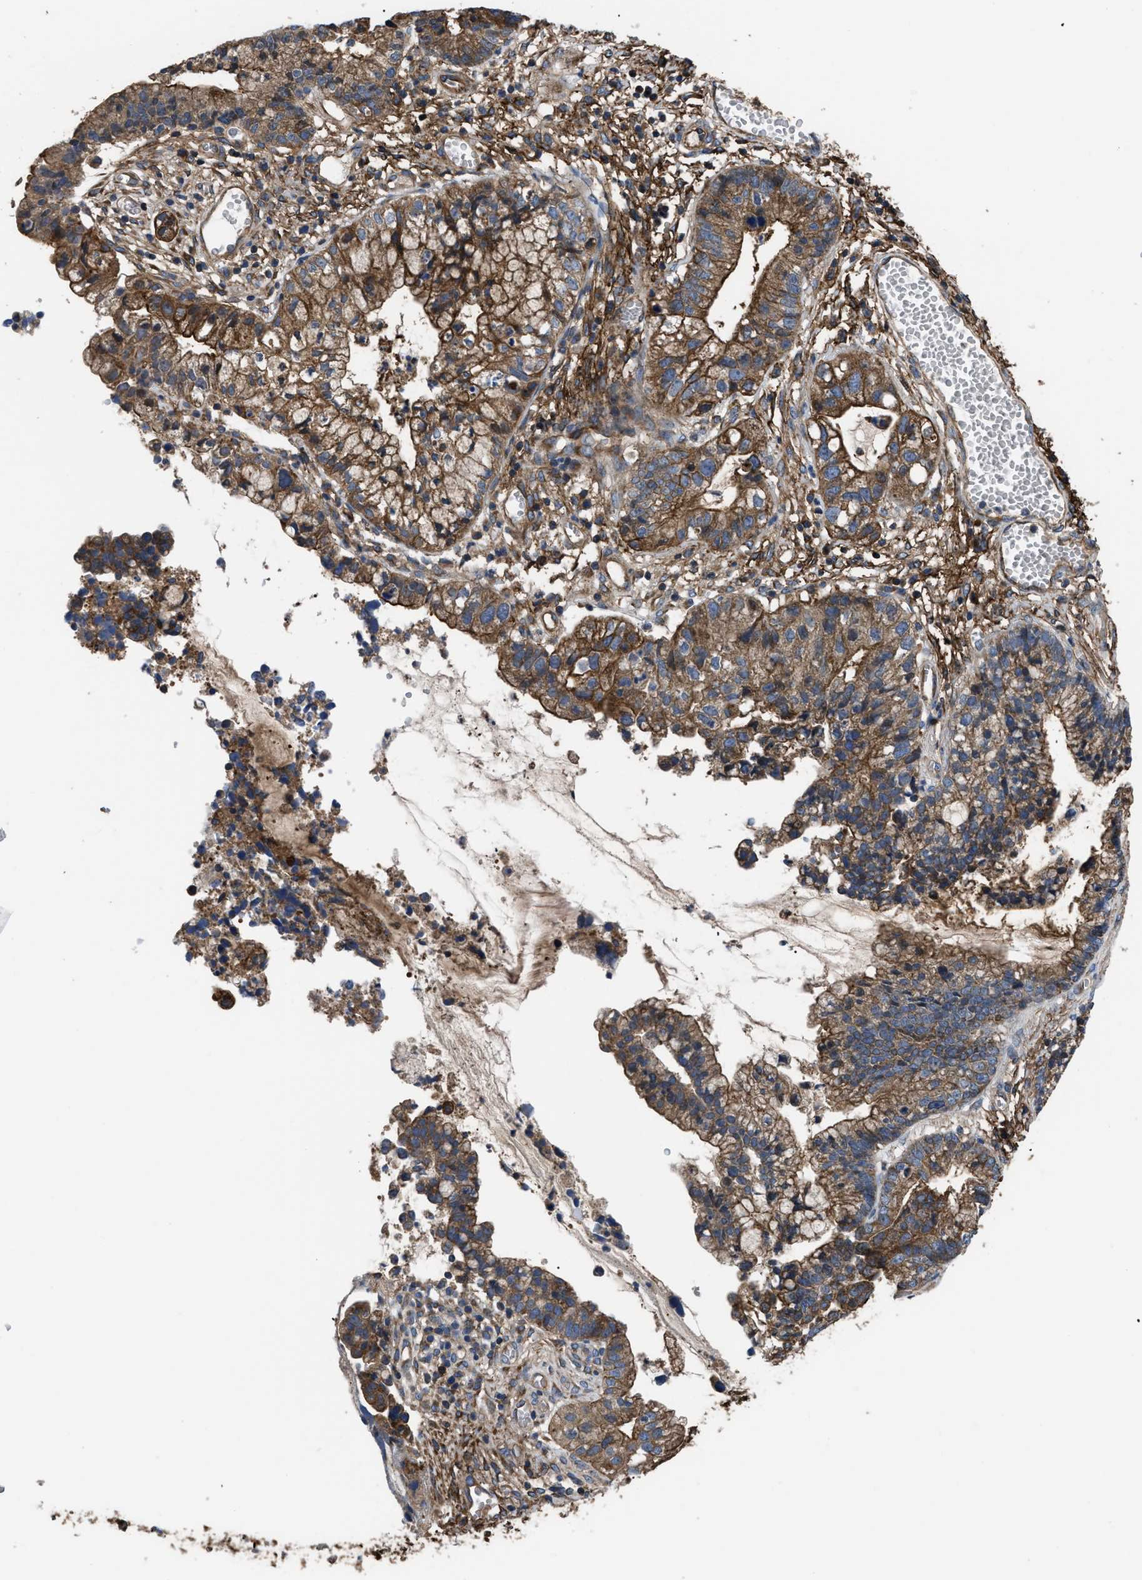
{"staining": {"intensity": "strong", "quantity": ">75%", "location": "cytoplasmic/membranous"}, "tissue": "cervical cancer", "cell_type": "Tumor cells", "image_type": "cancer", "snomed": [{"axis": "morphology", "description": "Adenocarcinoma, NOS"}, {"axis": "topography", "description": "Cervix"}], "caption": "Immunohistochemical staining of human cervical adenocarcinoma exhibits strong cytoplasmic/membranous protein expression in about >75% of tumor cells. Nuclei are stained in blue.", "gene": "NT5E", "patient": {"sex": "female", "age": 44}}